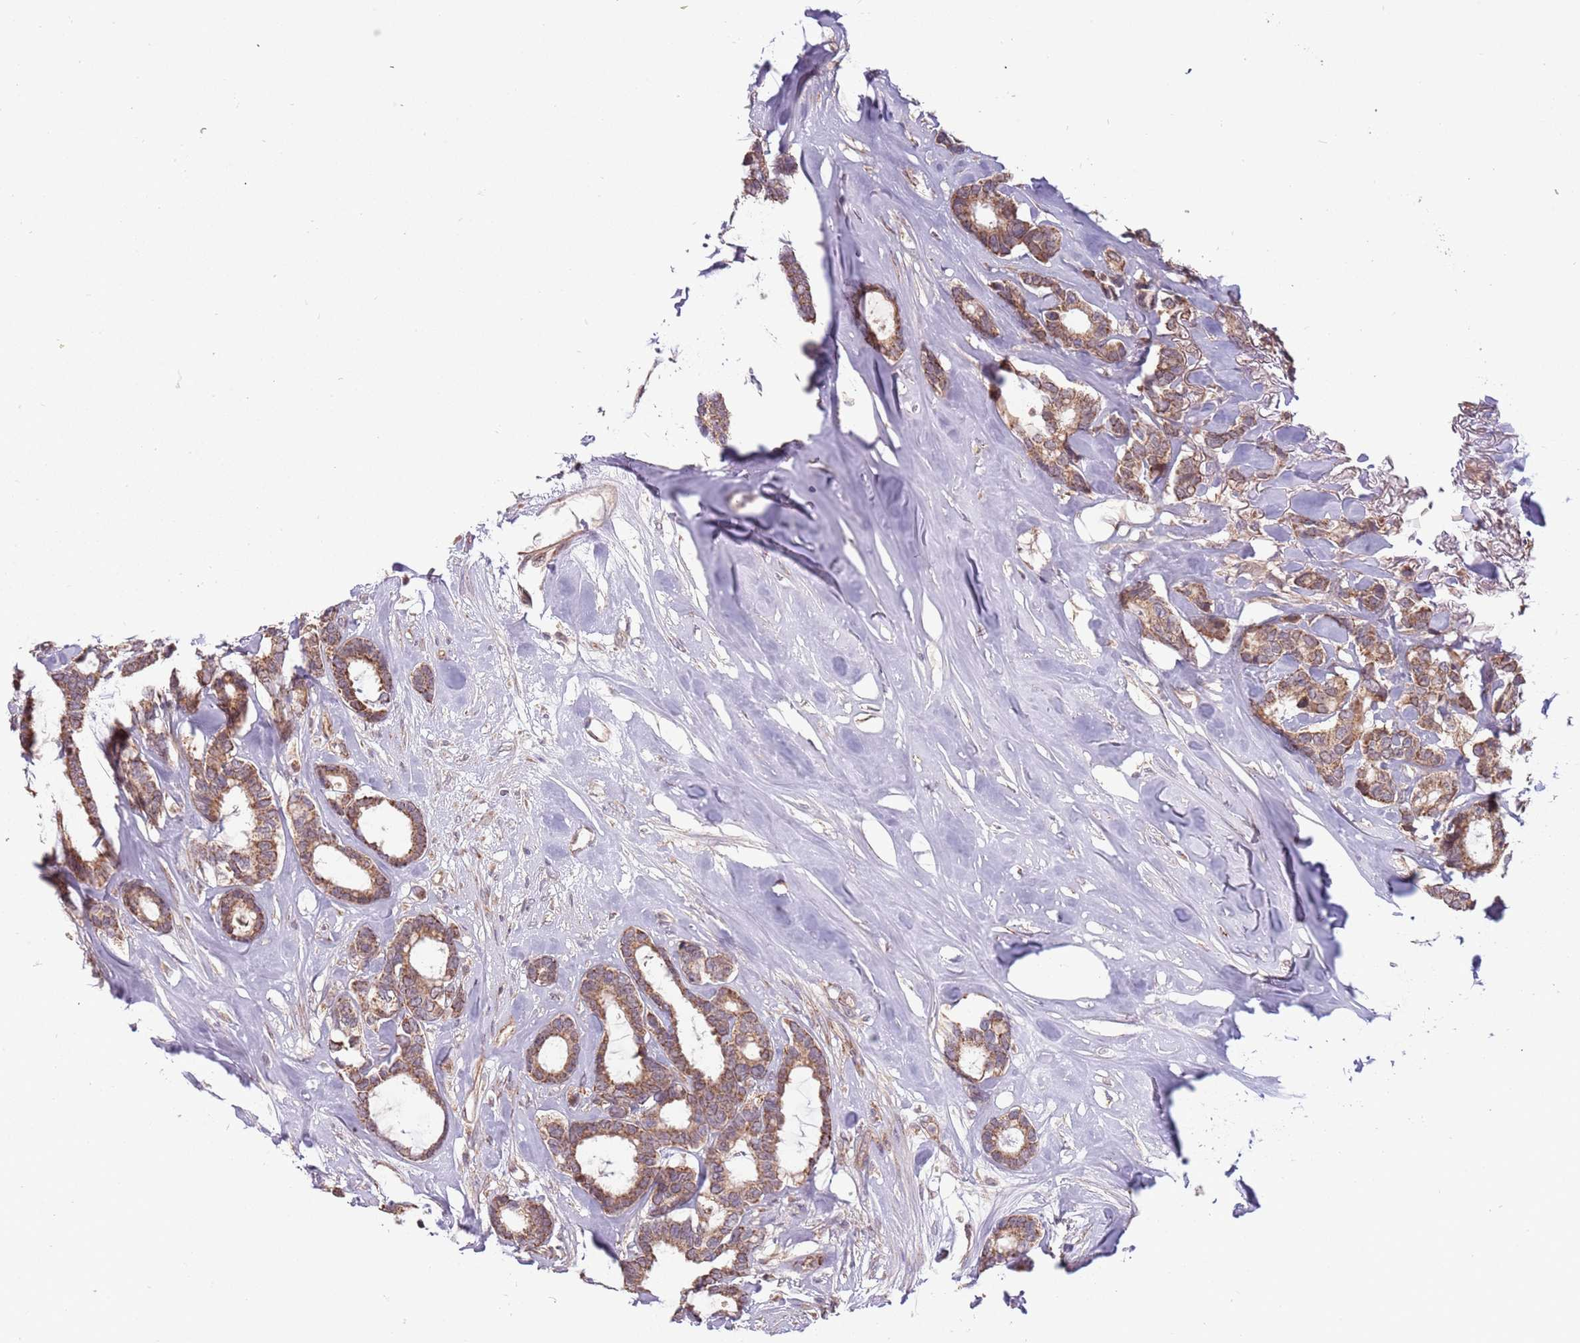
{"staining": {"intensity": "moderate", "quantity": ">75%", "location": "cytoplasmic/membranous"}, "tissue": "breast cancer", "cell_type": "Tumor cells", "image_type": "cancer", "snomed": [{"axis": "morphology", "description": "Duct carcinoma"}, {"axis": "topography", "description": "Breast"}], "caption": "DAB immunohistochemical staining of human breast cancer (infiltrating ductal carcinoma) shows moderate cytoplasmic/membranous protein expression in approximately >75% of tumor cells. (IHC, brightfield microscopy, high magnification).", "gene": "RNF181", "patient": {"sex": "female", "age": 87}}